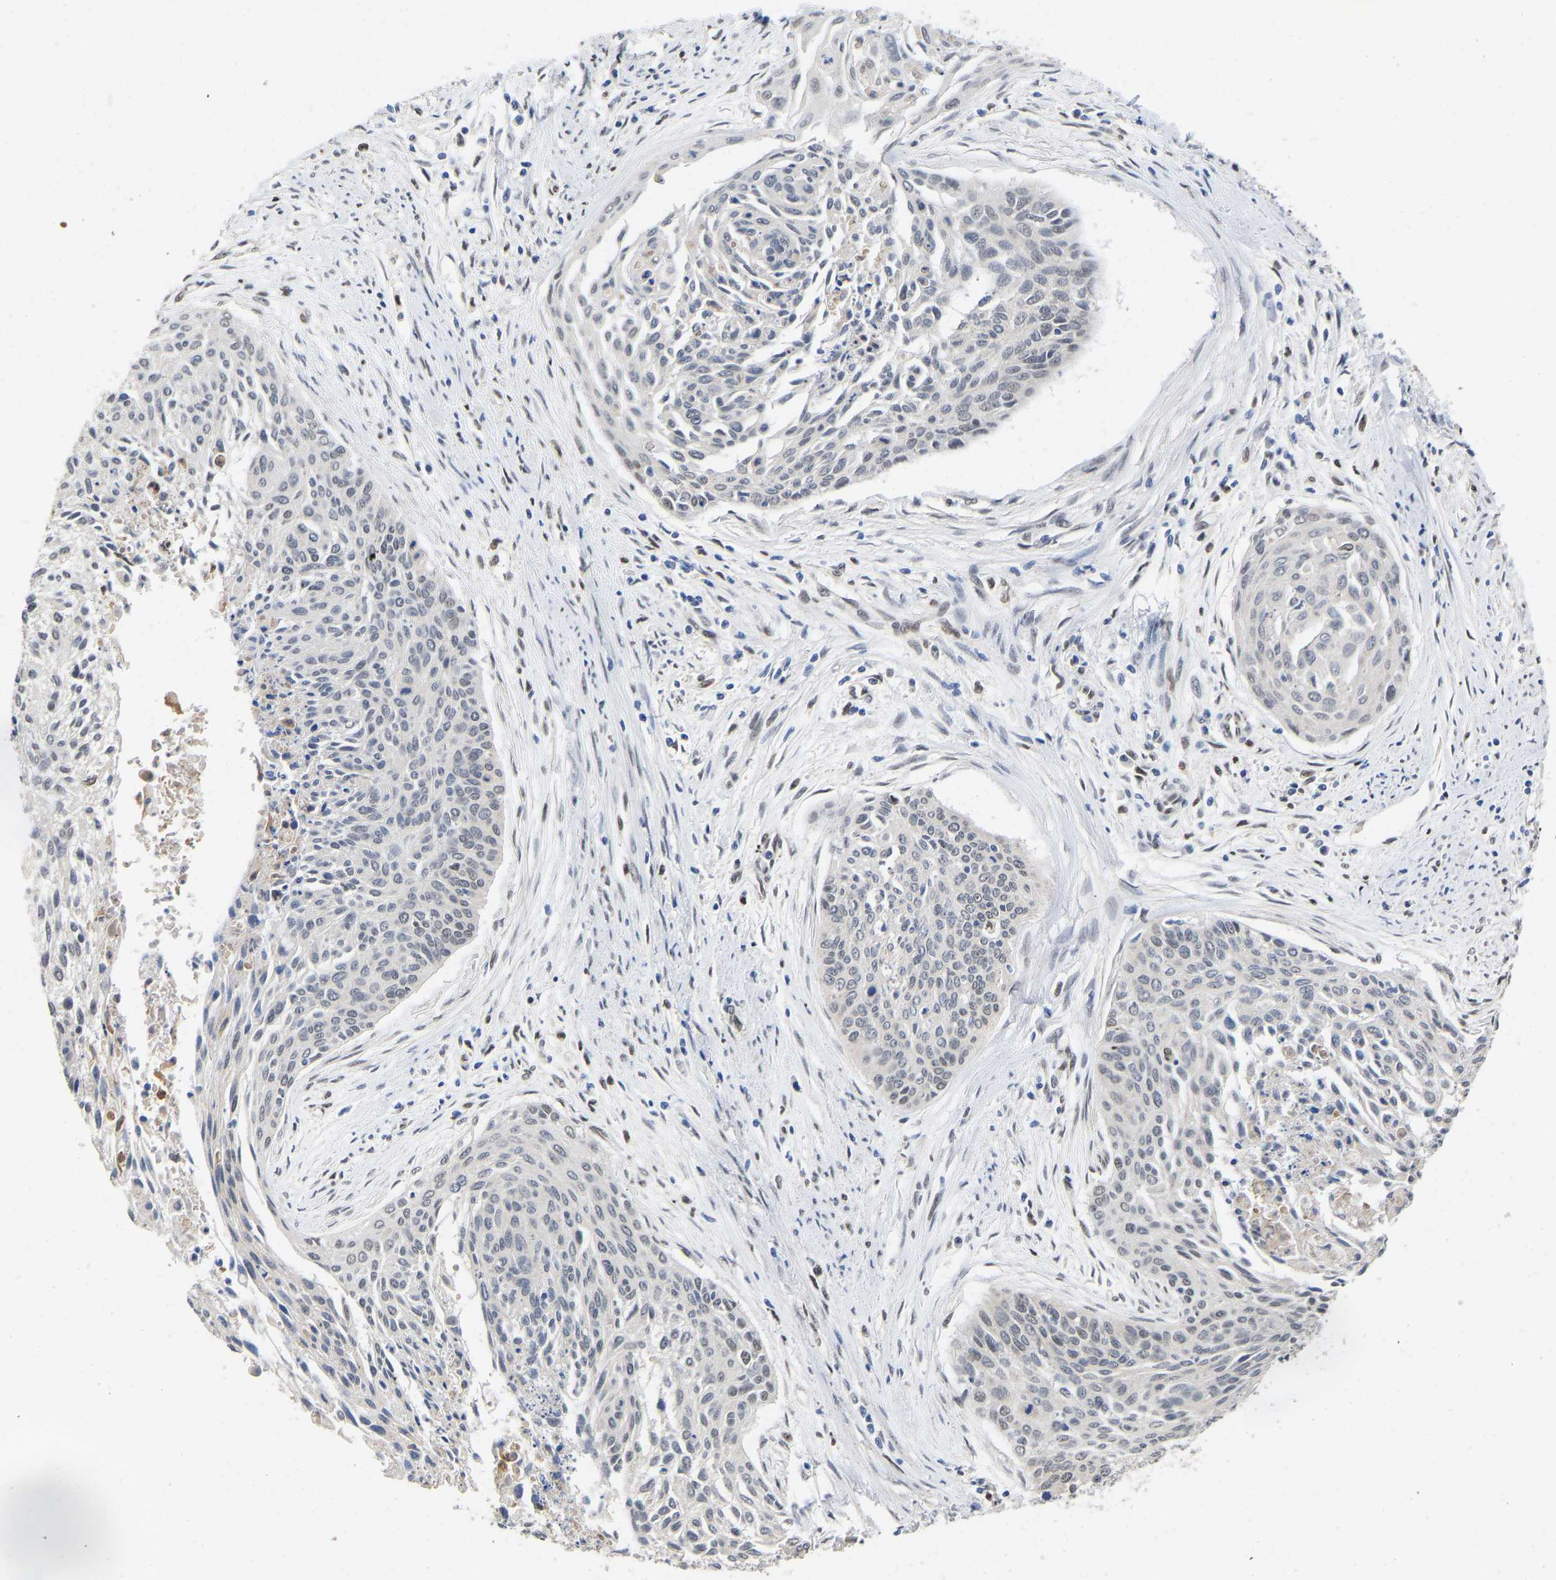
{"staining": {"intensity": "weak", "quantity": "25%-75%", "location": "nuclear"}, "tissue": "cervical cancer", "cell_type": "Tumor cells", "image_type": "cancer", "snomed": [{"axis": "morphology", "description": "Squamous cell carcinoma, NOS"}, {"axis": "topography", "description": "Cervix"}], "caption": "Immunohistochemical staining of cervical squamous cell carcinoma exhibits low levels of weak nuclear expression in approximately 25%-75% of tumor cells.", "gene": "QKI", "patient": {"sex": "female", "age": 55}}